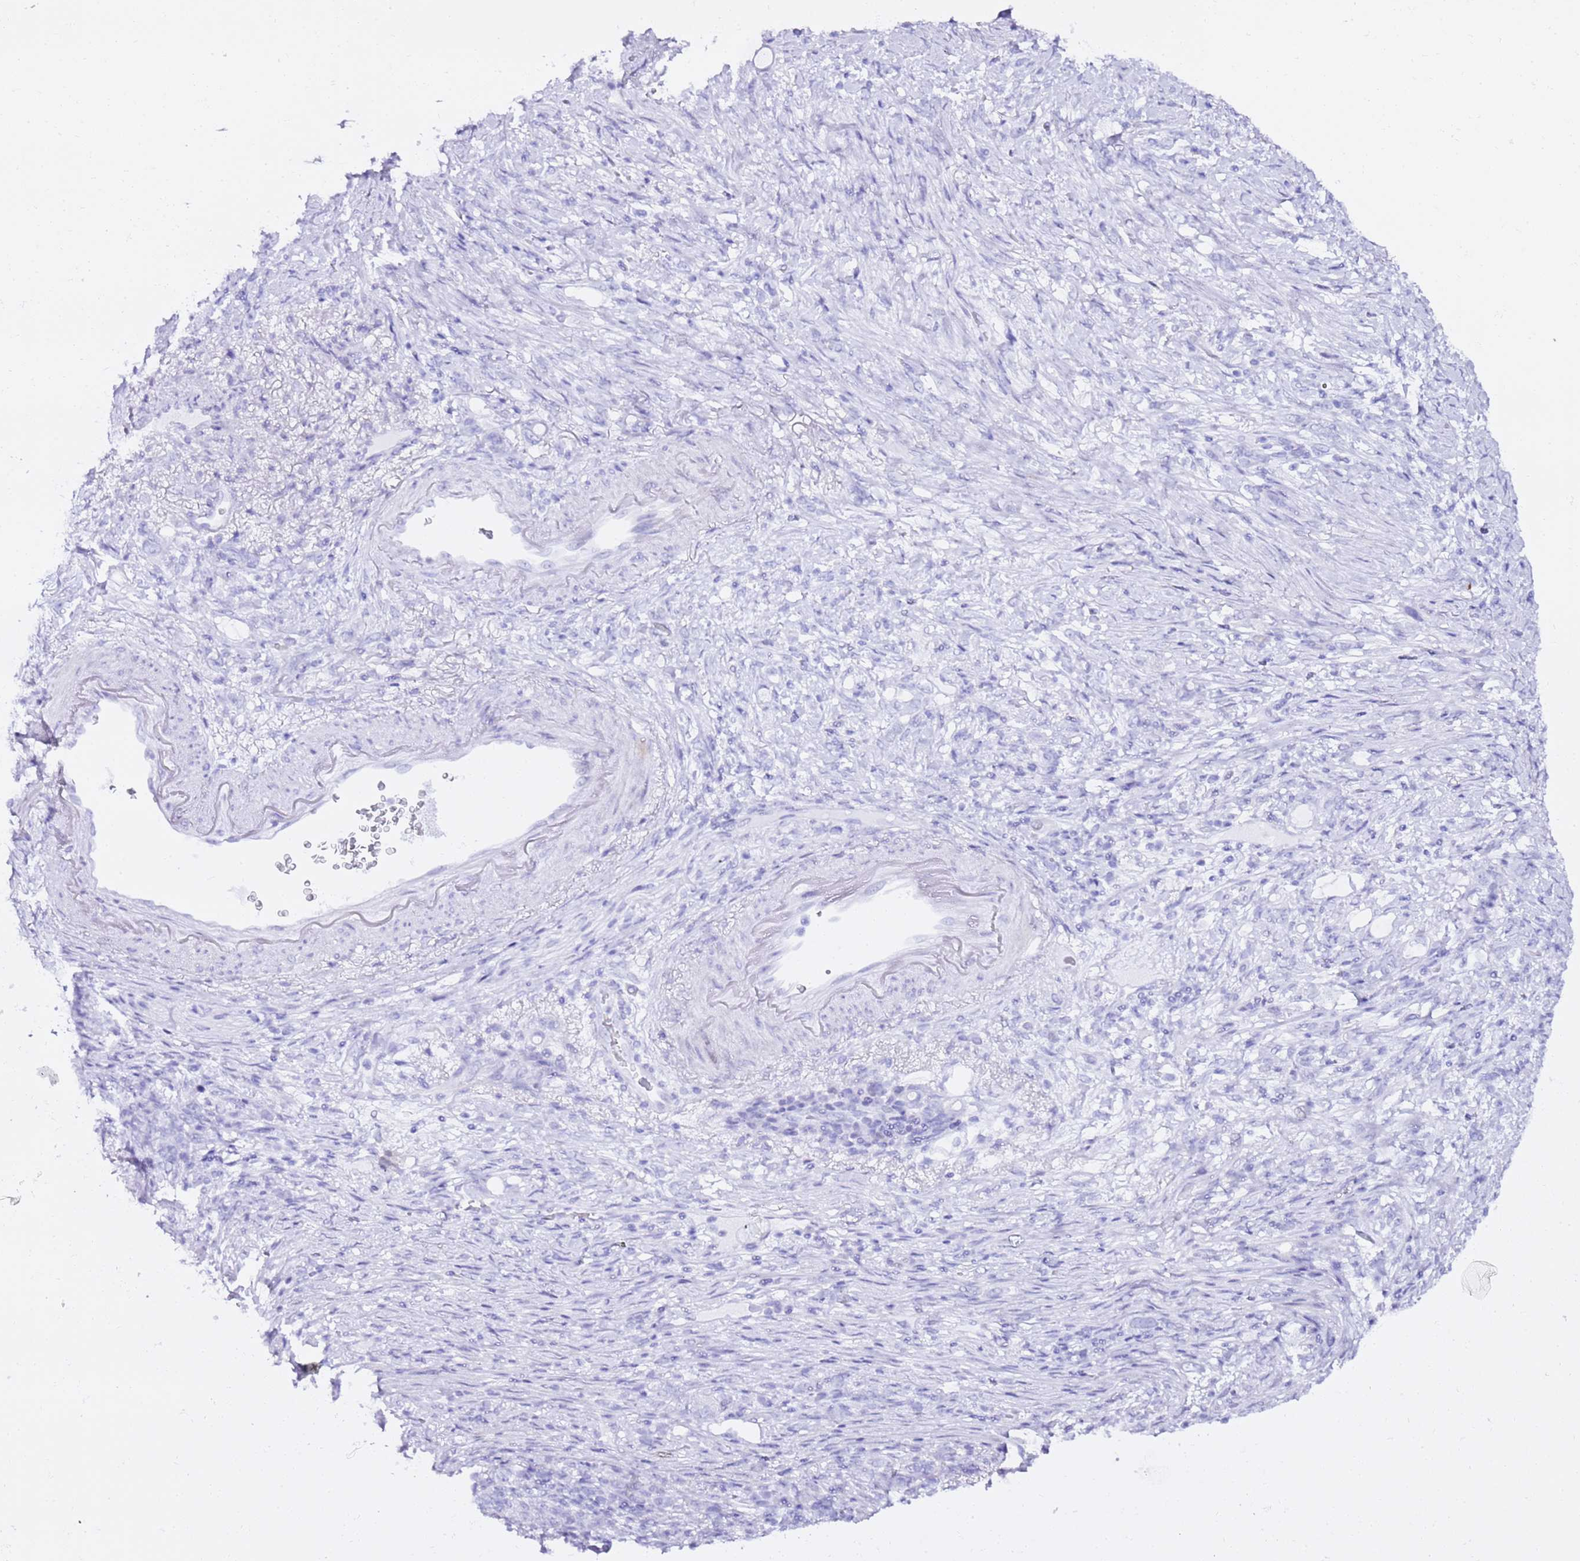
{"staining": {"intensity": "negative", "quantity": "none", "location": "none"}, "tissue": "stomach cancer", "cell_type": "Tumor cells", "image_type": "cancer", "snomed": [{"axis": "morphology", "description": "Adenocarcinoma, NOS"}, {"axis": "topography", "description": "Stomach"}], "caption": "IHC of human adenocarcinoma (stomach) displays no staining in tumor cells.", "gene": "GBP2", "patient": {"sex": "female", "age": 79}}